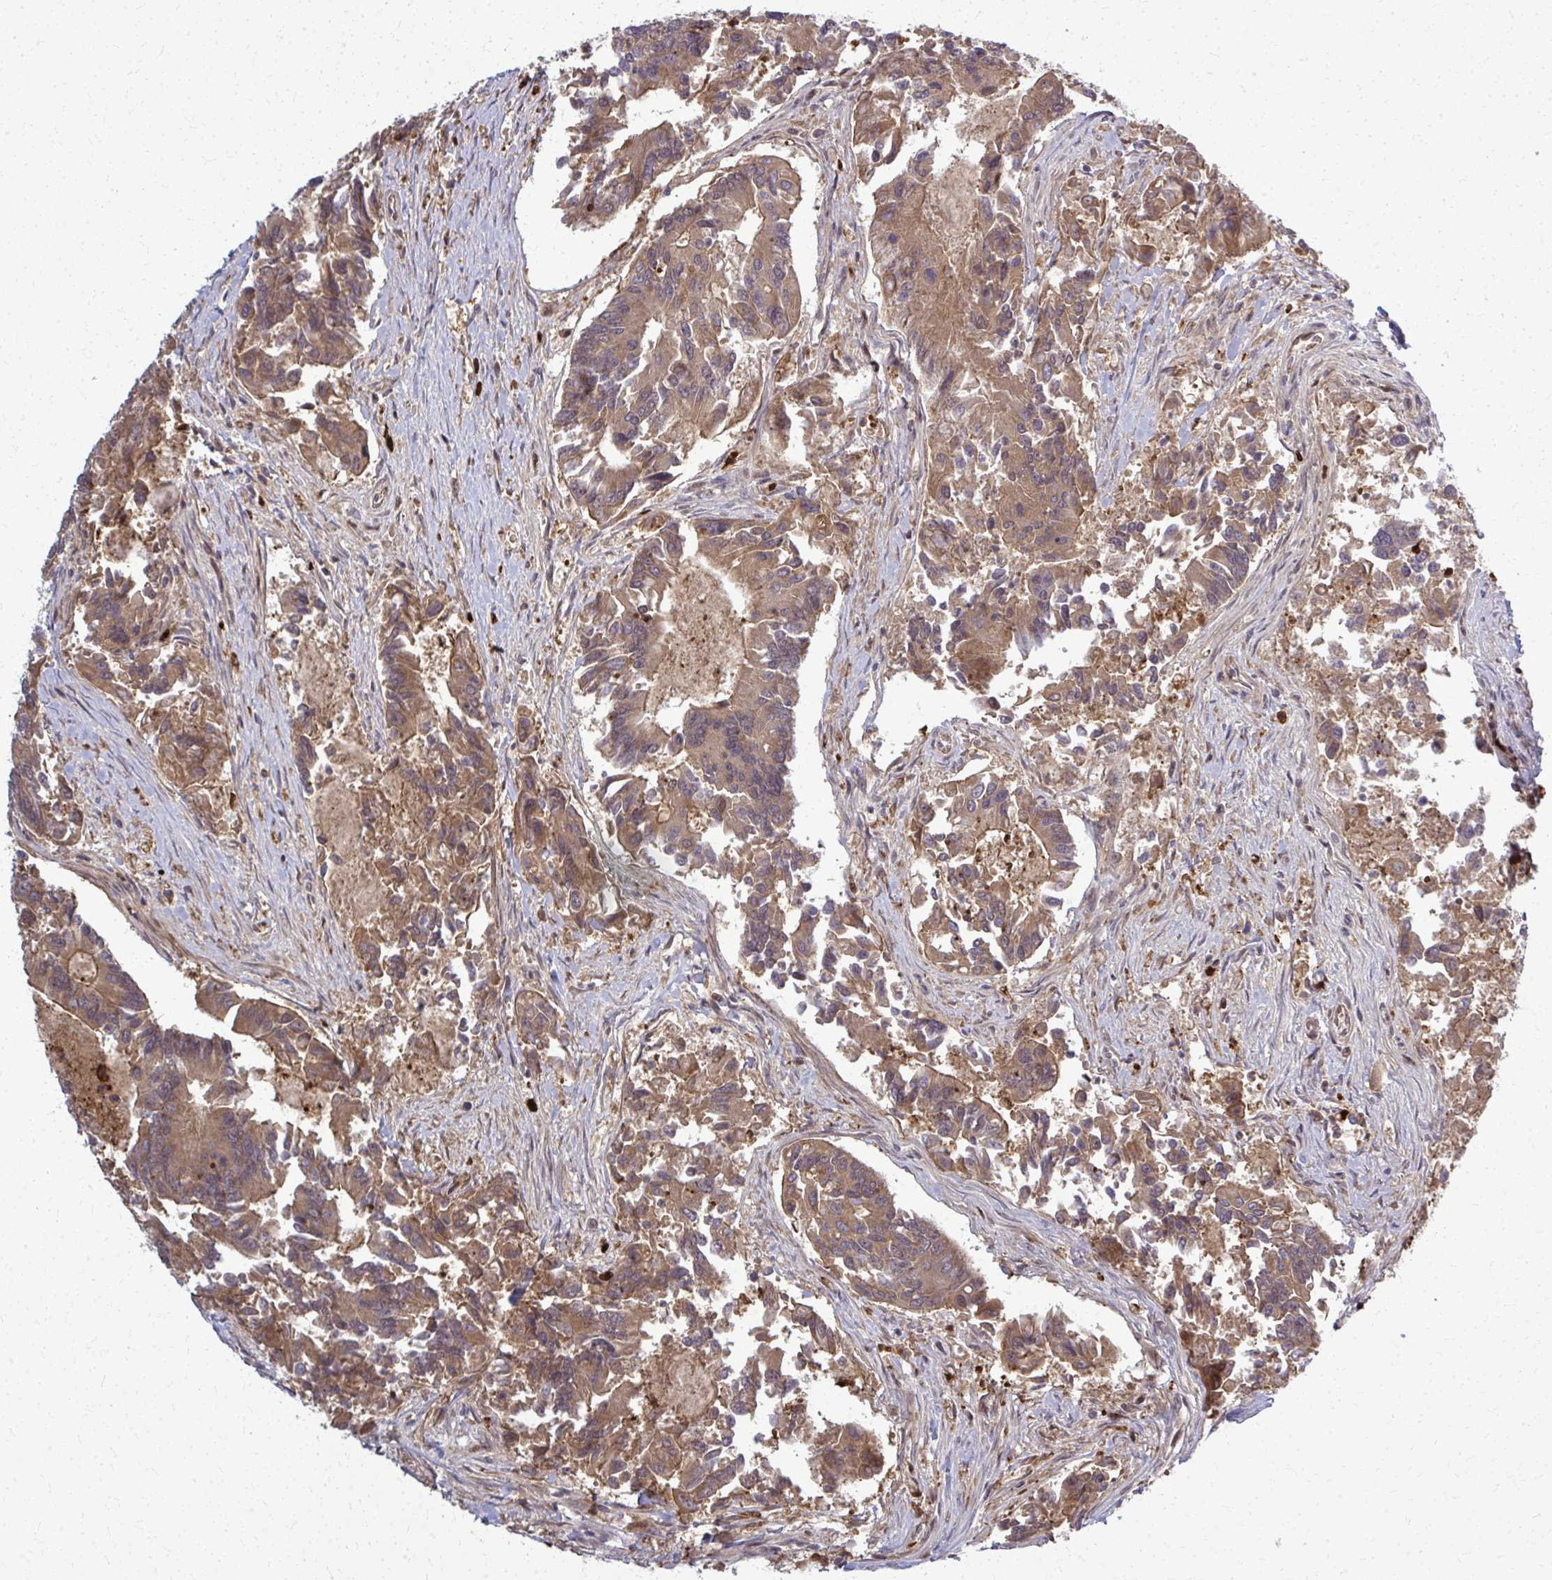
{"staining": {"intensity": "moderate", "quantity": ">75%", "location": "cytoplasmic/membranous,nuclear"}, "tissue": "colorectal cancer", "cell_type": "Tumor cells", "image_type": "cancer", "snomed": [{"axis": "morphology", "description": "Adenocarcinoma, NOS"}, {"axis": "topography", "description": "Colon"}], "caption": "Protein analysis of colorectal cancer tissue exhibits moderate cytoplasmic/membranous and nuclear staining in about >75% of tumor cells.", "gene": "ZNF559", "patient": {"sex": "female", "age": 67}}